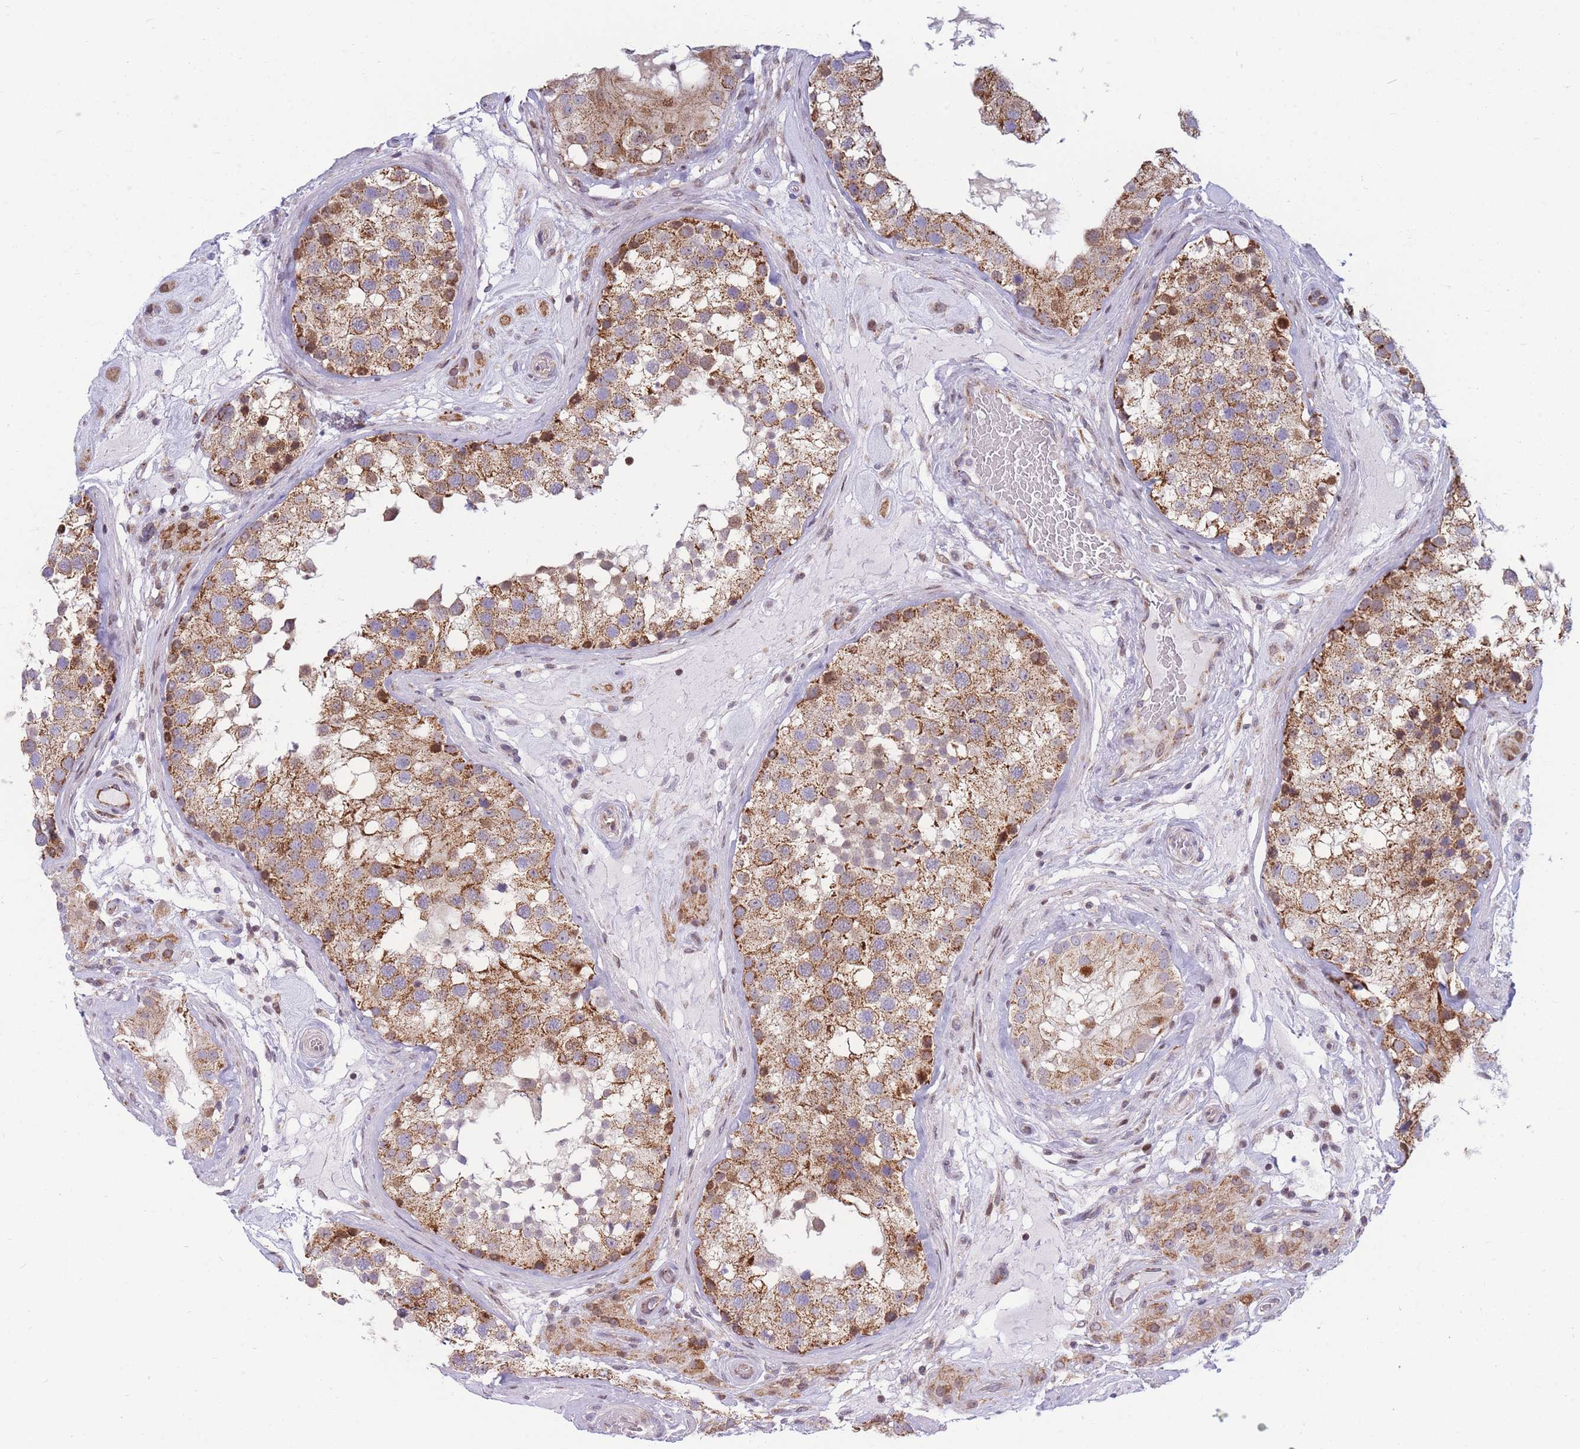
{"staining": {"intensity": "moderate", "quantity": ">75%", "location": "cytoplasmic/membranous"}, "tissue": "testis", "cell_type": "Cells in seminiferous ducts", "image_type": "normal", "snomed": [{"axis": "morphology", "description": "Normal tissue, NOS"}, {"axis": "topography", "description": "Testis"}], "caption": "Protein staining of unremarkable testis displays moderate cytoplasmic/membranous expression in approximately >75% of cells in seminiferous ducts. (IHC, brightfield microscopy, high magnification).", "gene": "HSPE1", "patient": {"sex": "male", "age": 46}}